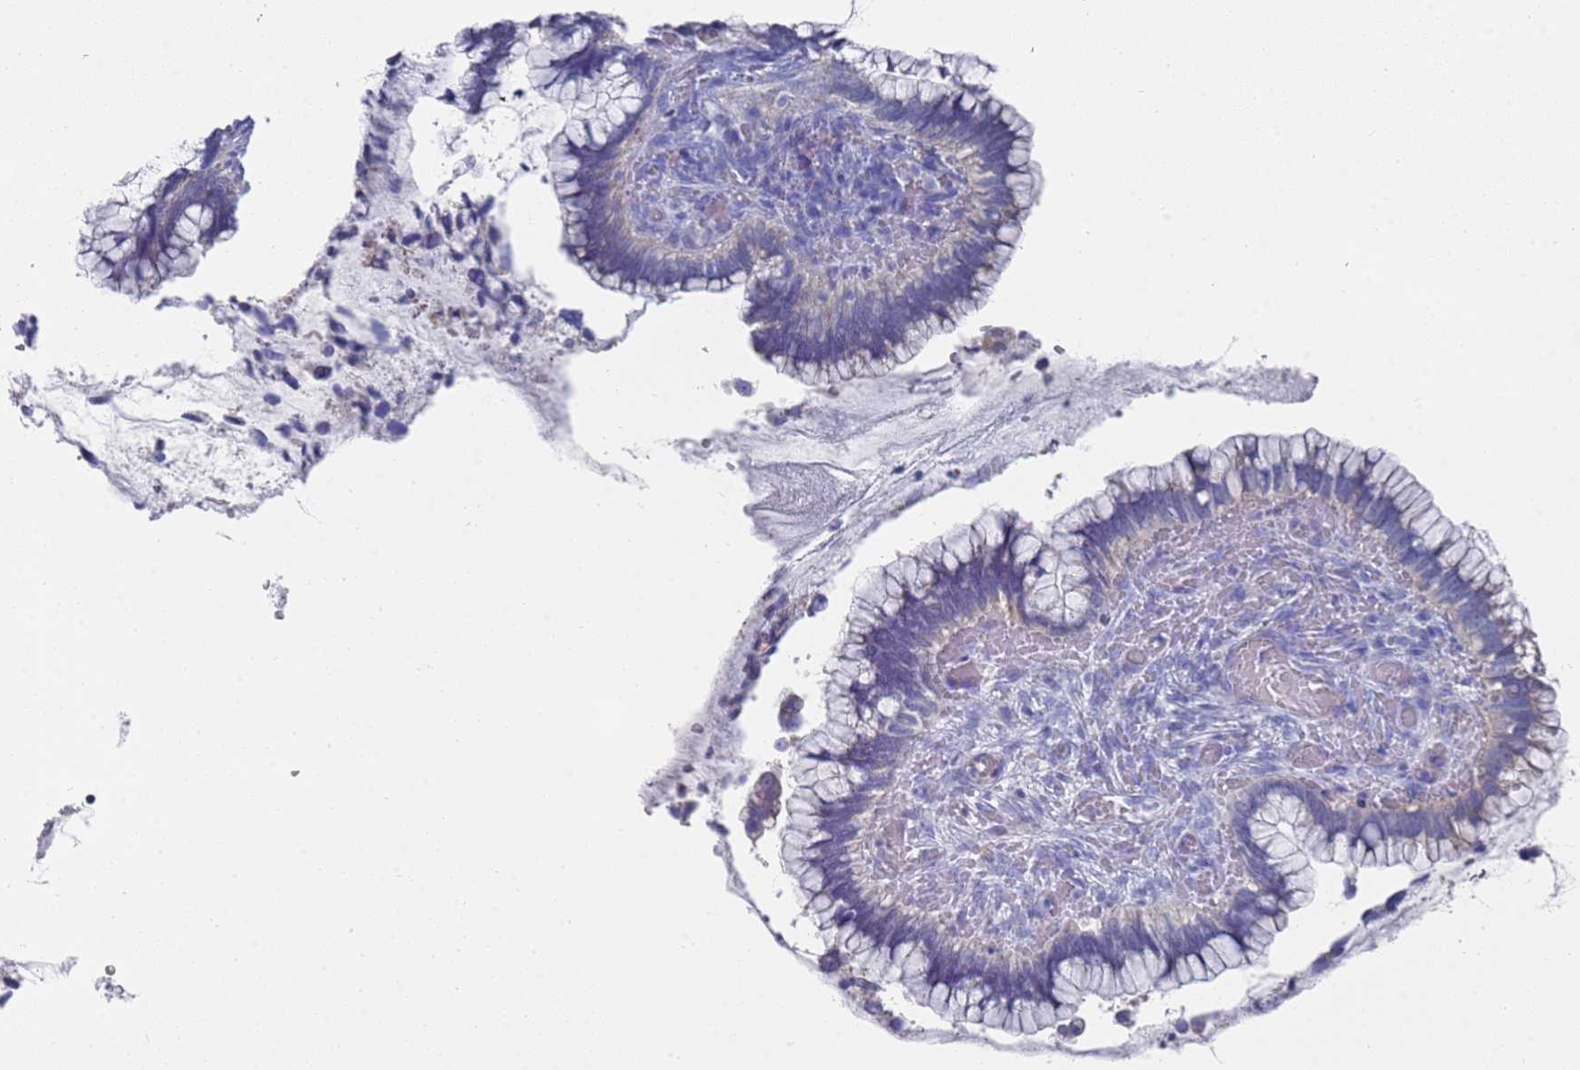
{"staining": {"intensity": "negative", "quantity": "none", "location": "none"}, "tissue": "cervical cancer", "cell_type": "Tumor cells", "image_type": "cancer", "snomed": [{"axis": "morphology", "description": "Adenocarcinoma, NOS"}, {"axis": "topography", "description": "Cervix"}], "caption": "The immunohistochemistry image has no significant staining in tumor cells of adenocarcinoma (cervical) tissue.", "gene": "SCAPER", "patient": {"sex": "female", "age": 44}}